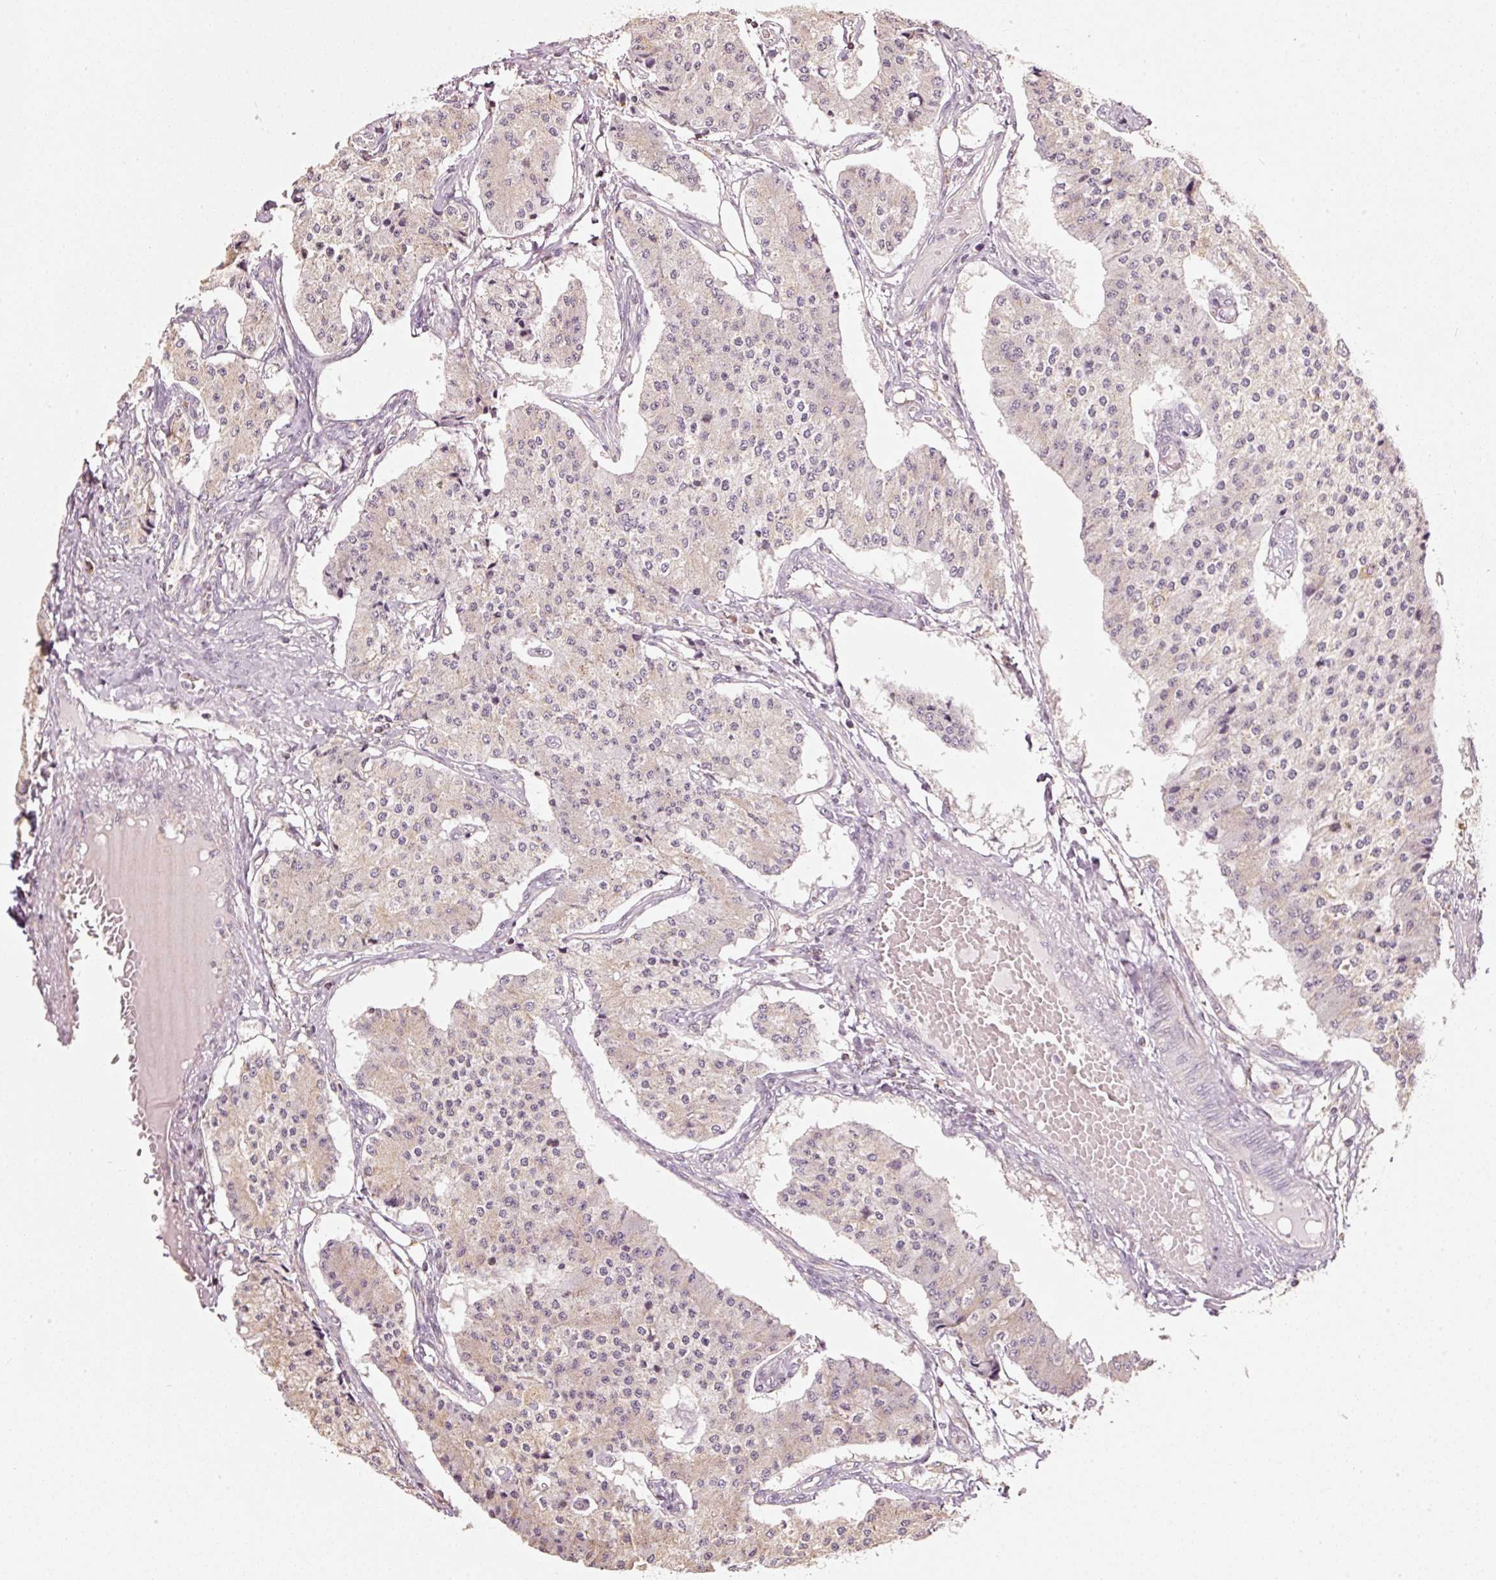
{"staining": {"intensity": "weak", "quantity": "<25%", "location": "cytoplasmic/membranous"}, "tissue": "carcinoid", "cell_type": "Tumor cells", "image_type": "cancer", "snomed": [{"axis": "morphology", "description": "Carcinoid, malignant, NOS"}, {"axis": "topography", "description": "Colon"}], "caption": "High magnification brightfield microscopy of carcinoid (malignant) stained with DAB (brown) and counterstained with hematoxylin (blue): tumor cells show no significant positivity.", "gene": "RAB35", "patient": {"sex": "female", "age": 52}}